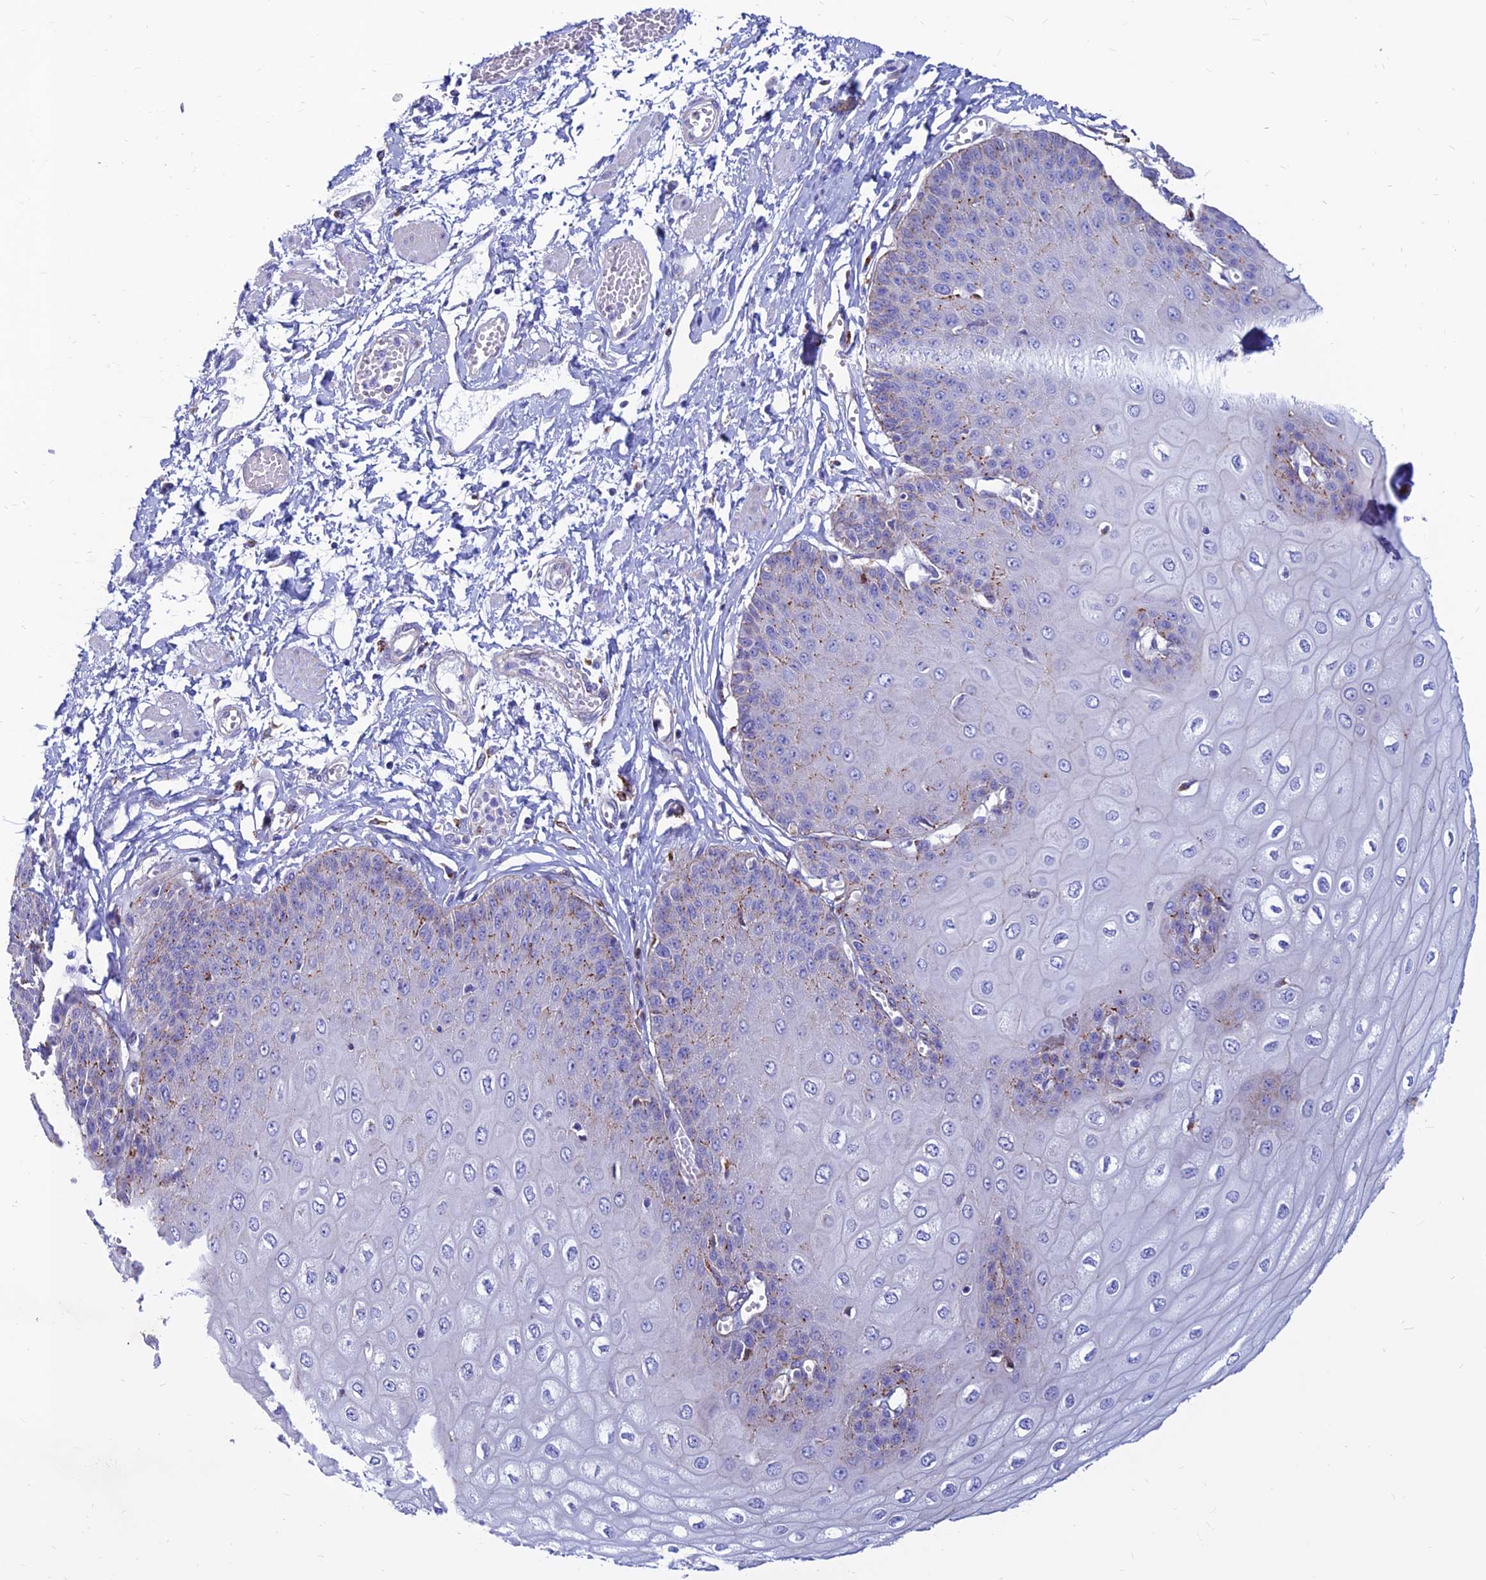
{"staining": {"intensity": "moderate", "quantity": "<25%", "location": "cytoplasmic/membranous"}, "tissue": "esophagus", "cell_type": "Squamous epithelial cells", "image_type": "normal", "snomed": [{"axis": "morphology", "description": "Normal tissue, NOS"}, {"axis": "topography", "description": "Esophagus"}], "caption": "Normal esophagus shows moderate cytoplasmic/membranous positivity in about <25% of squamous epithelial cells.", "gene": "SPNS1", "patient": {"sex": "male", "age": 60}}